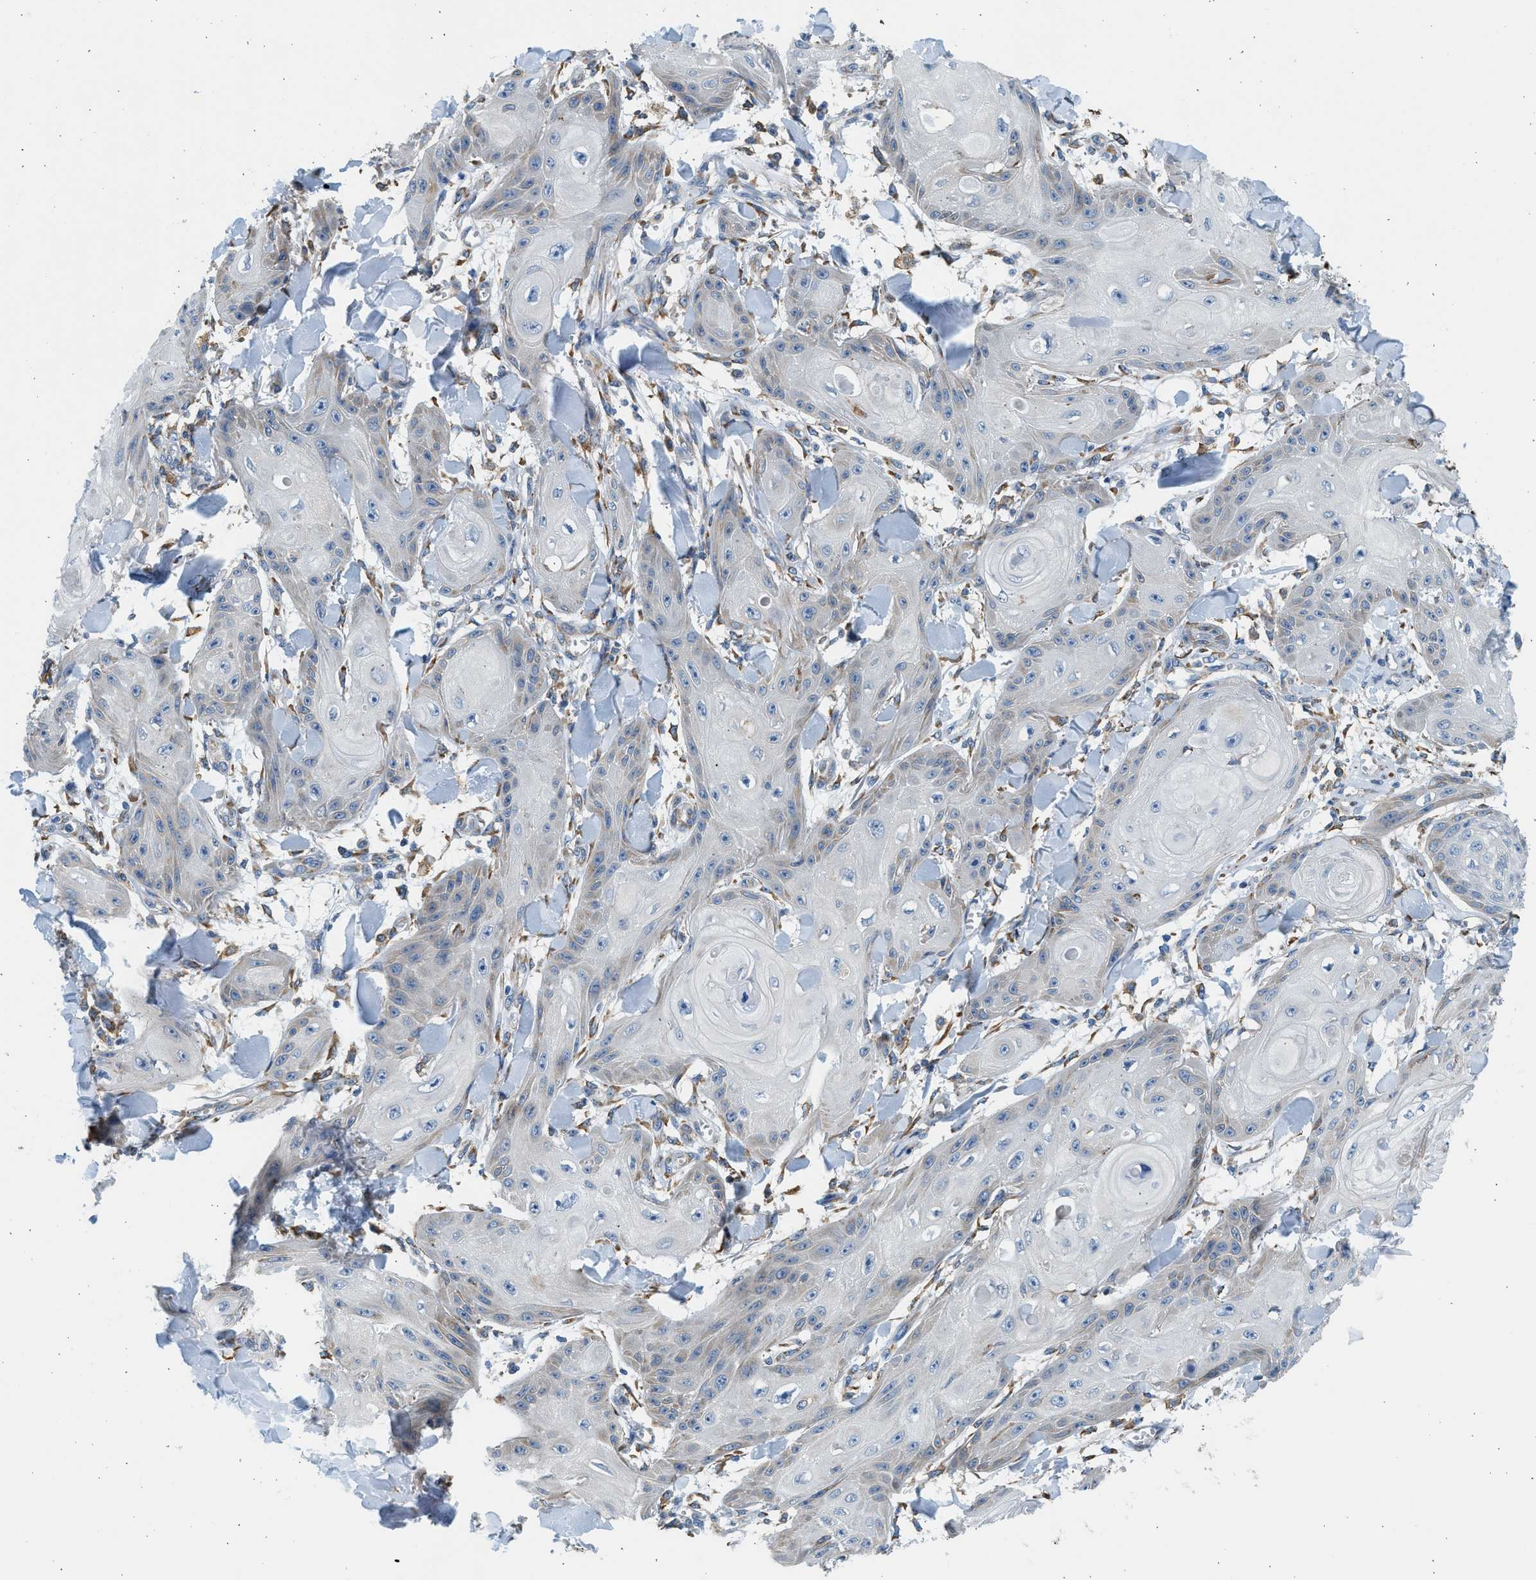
{"staining": {"intensity": "weak", "quantity": "<25%", "location": "cytoplasmic/membranous"}, "tissue": "skin cancer", "cell_type": "Tumor cells", "image_type": "cancer", "snomed": [{"axis": "morphology", "description": "Squamous cell carcinoma, NOS"}, {"axis": "topography", "description": "Skin"}], "caption": "High power microscopy histopathology image of an immunohistochemistry (IHC) histopathology image of skin cancer, revealing no significant positivity in tumor cells.", "gene": "CNTN6", "patient": {"sex": "male", "age": 74}}